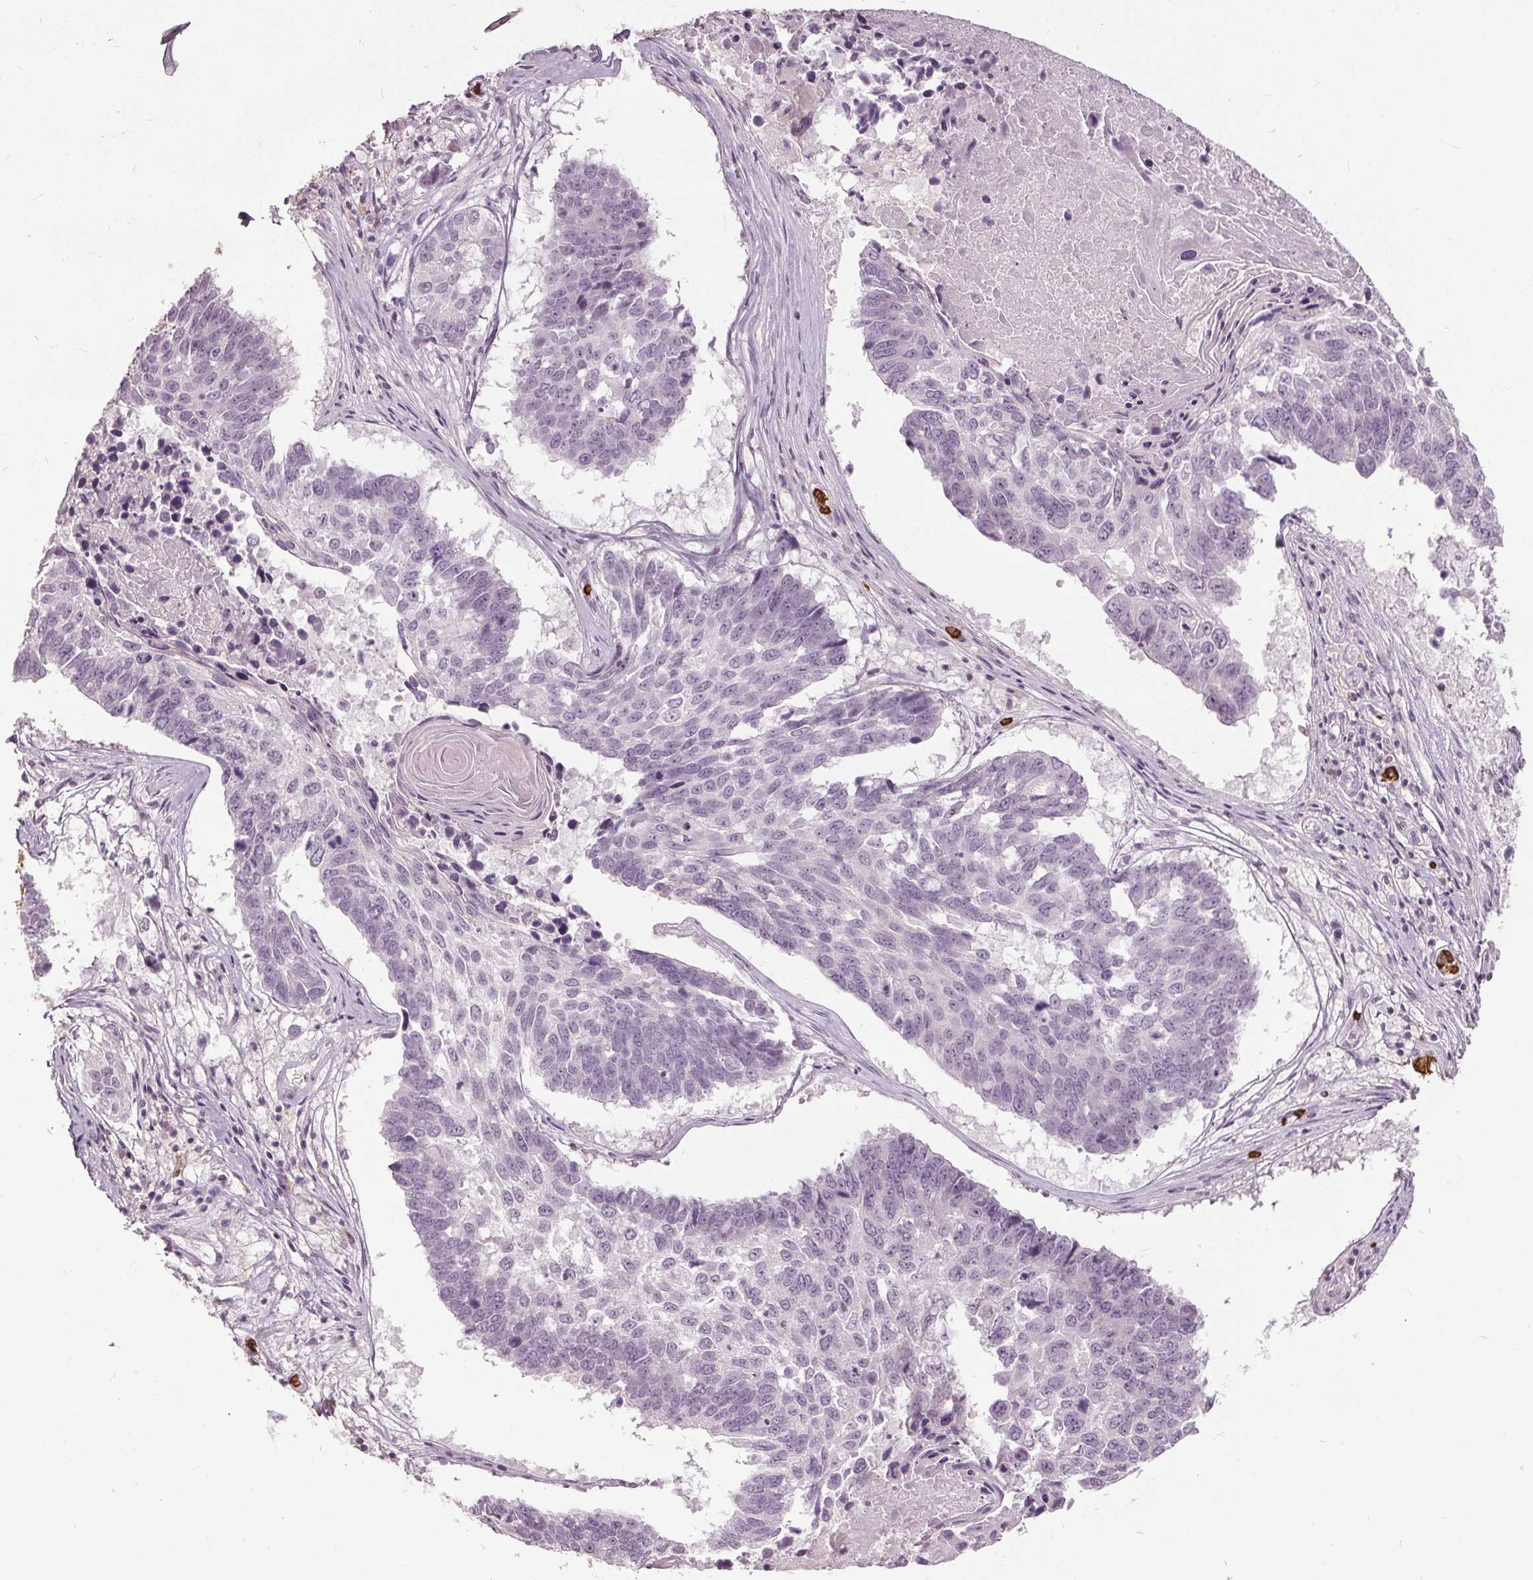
{"staining": {"intensity": "negative", "quantity": "none", "location": "none"}, "tissue": "lung cancer", "cell_type": "Tumor cells", "image_type": "cancer", "snomed": [{"axis": "morphology", "description": "Squamous cell carcinoma, NOS"}, {"axis": "topography", "description": "Lung"}], "caption": "Tumor cells are negative for protein expression in human squamous cell carcinoma (lung).", "gene": "SLC4A1", "patient": {"sex": "male", "age": 73}}